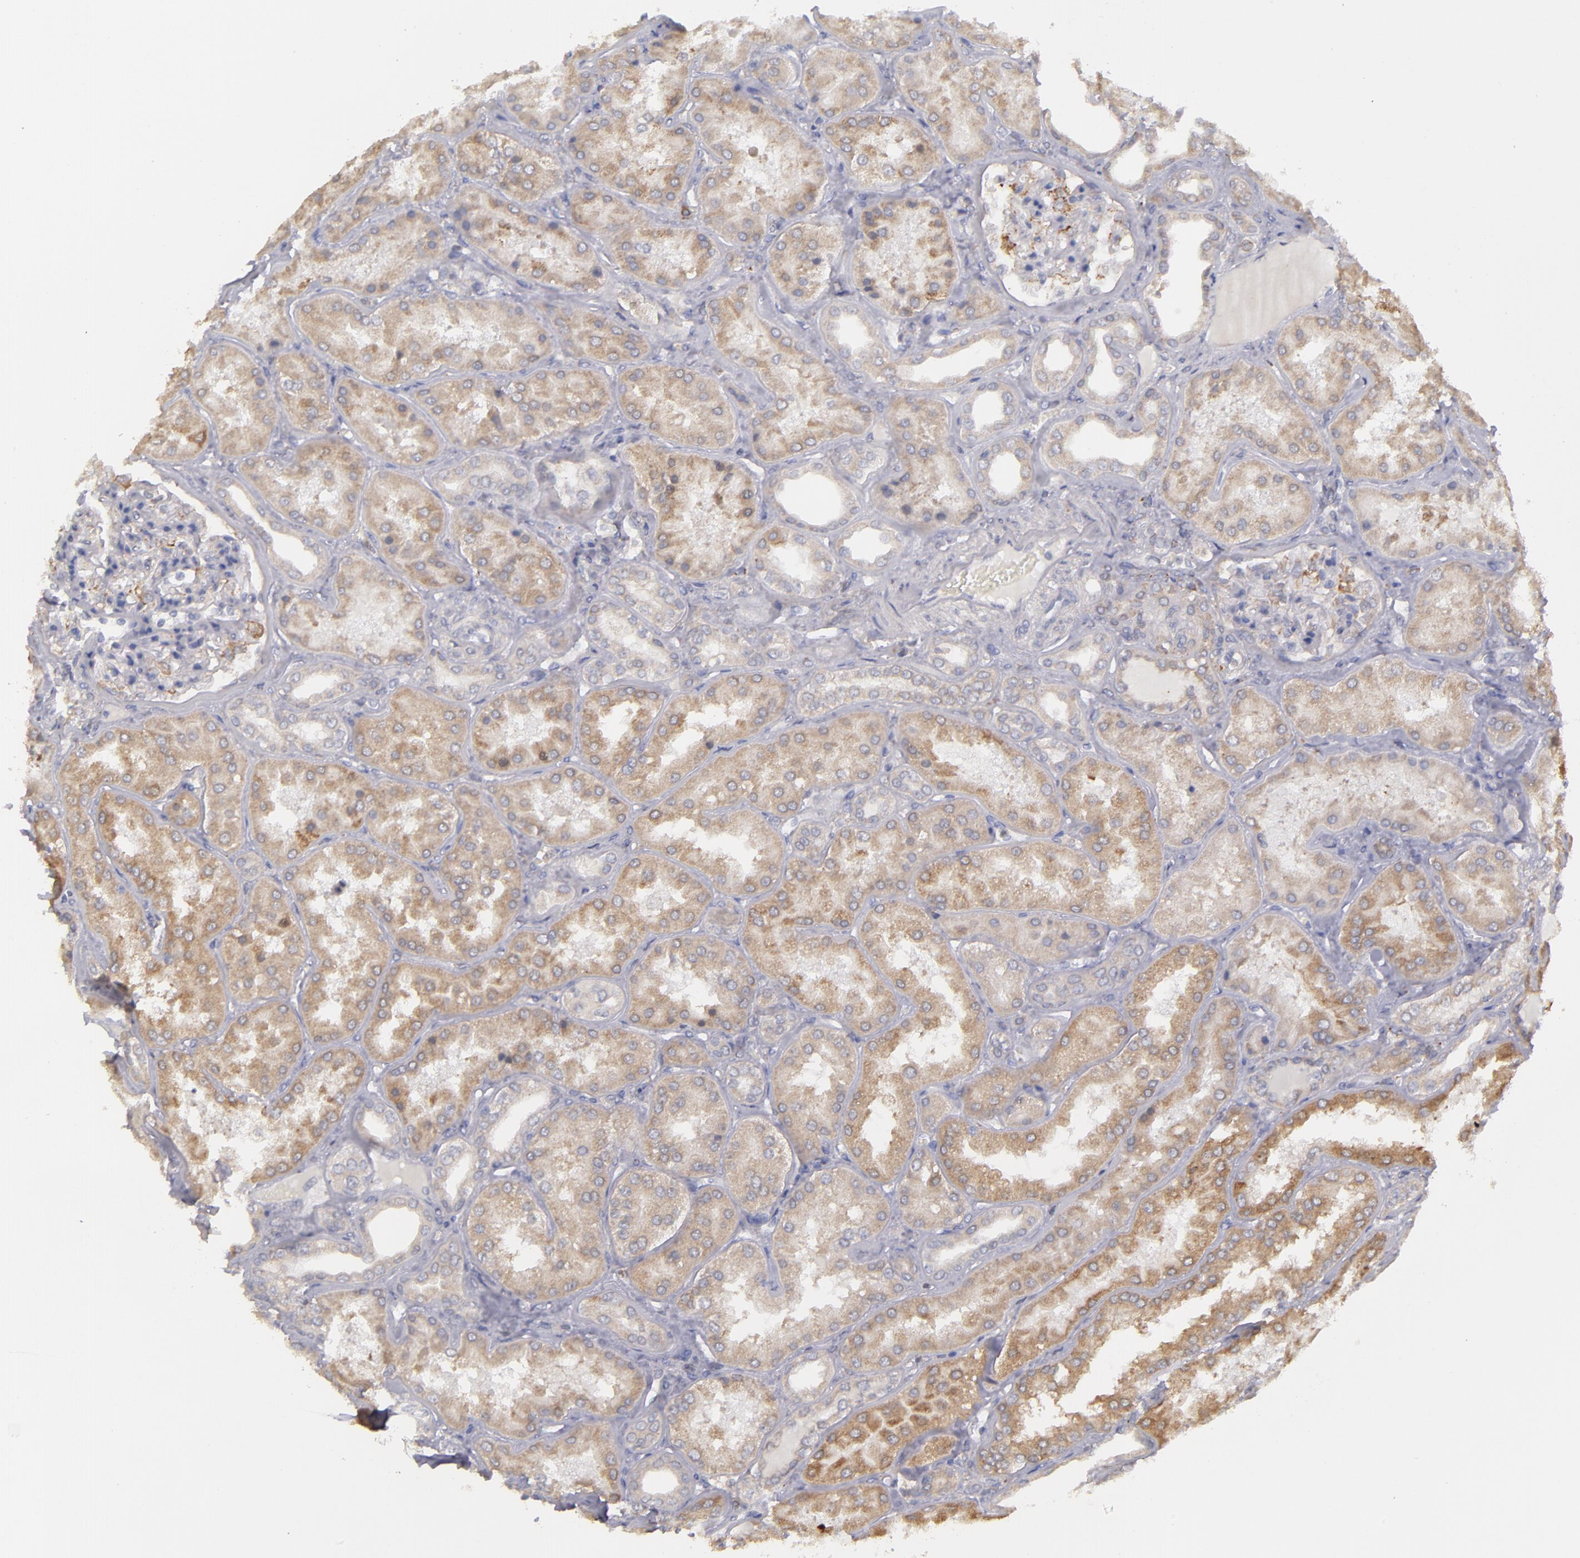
{"staining": {"intensity": "negative", "quantity": "none", "location": "none"}, "tissue": "kidney", "cell_type": "Cells in glomeruli", "image_type": "normal", "snomed": [{"axis": "morphology", "description": "Normal tissue, NOS"}, {"axis": "topography", "description": "Kidney"}], "caption": "A high-resolution micrograph shows immunohistochemistry staining of unremarkable kidney, which displays no significant positivity in cells in glomeruli. Nuclei are stained in blue.", "gene": "MTHFD1", "patient": {"sex": "female", "age": 56}}